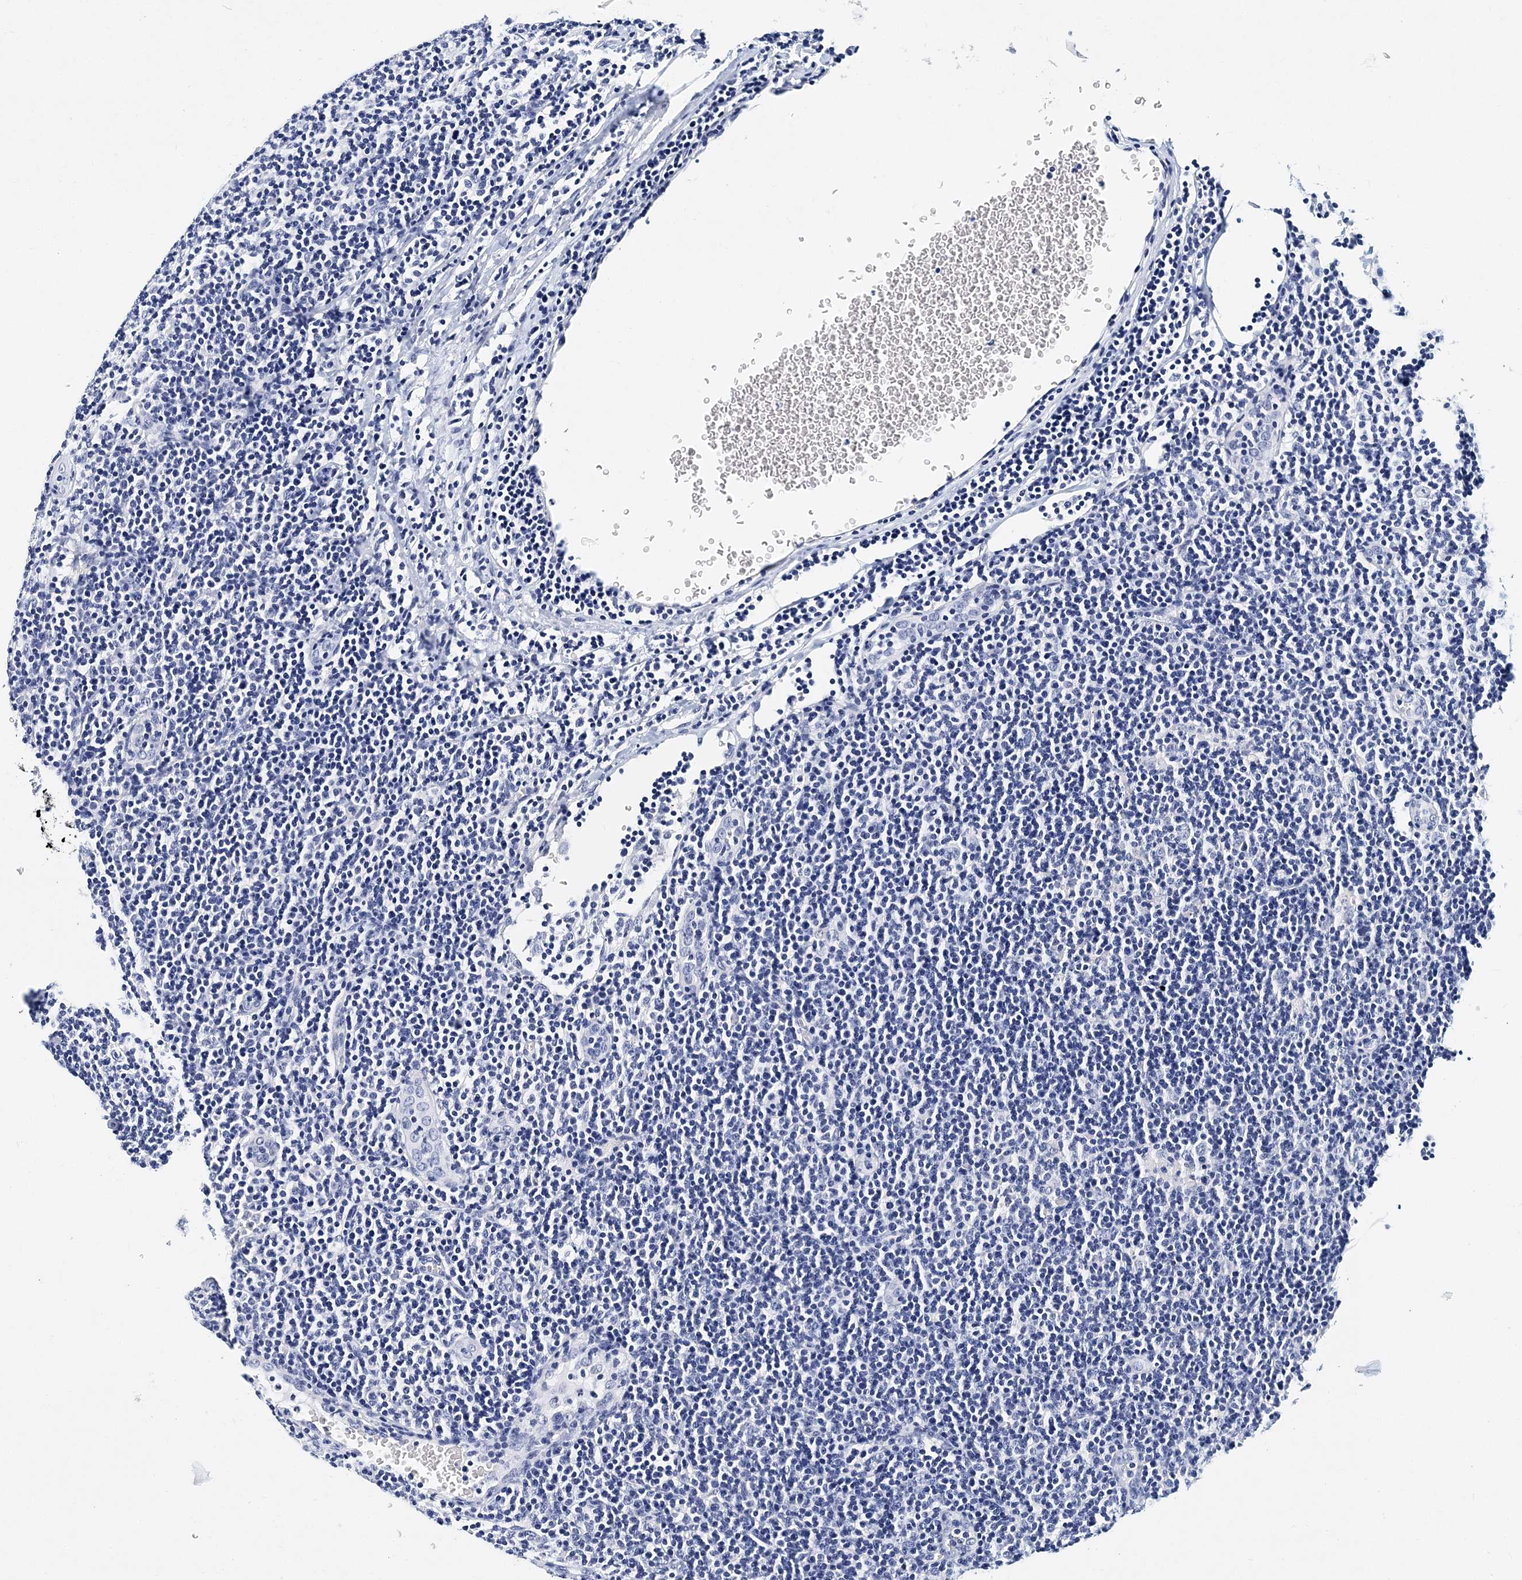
{"staining": {"intensity": "negative", "quantity": "none", "location": "none"}, "tissue": "lymphoma", "cell_type": "Tumor cells", "image_type": "cancer", "snomed": [{"axis": "morphology", "description": "Hodgkin's disease, NOS"}, {"axis": "topography", "description": "Lymph node"}], "caption": "Tumor cells show no significant protein expression in lymphoma.", "gene": "ITGA2B", "patient": {"sex": "female", "age": 57}}